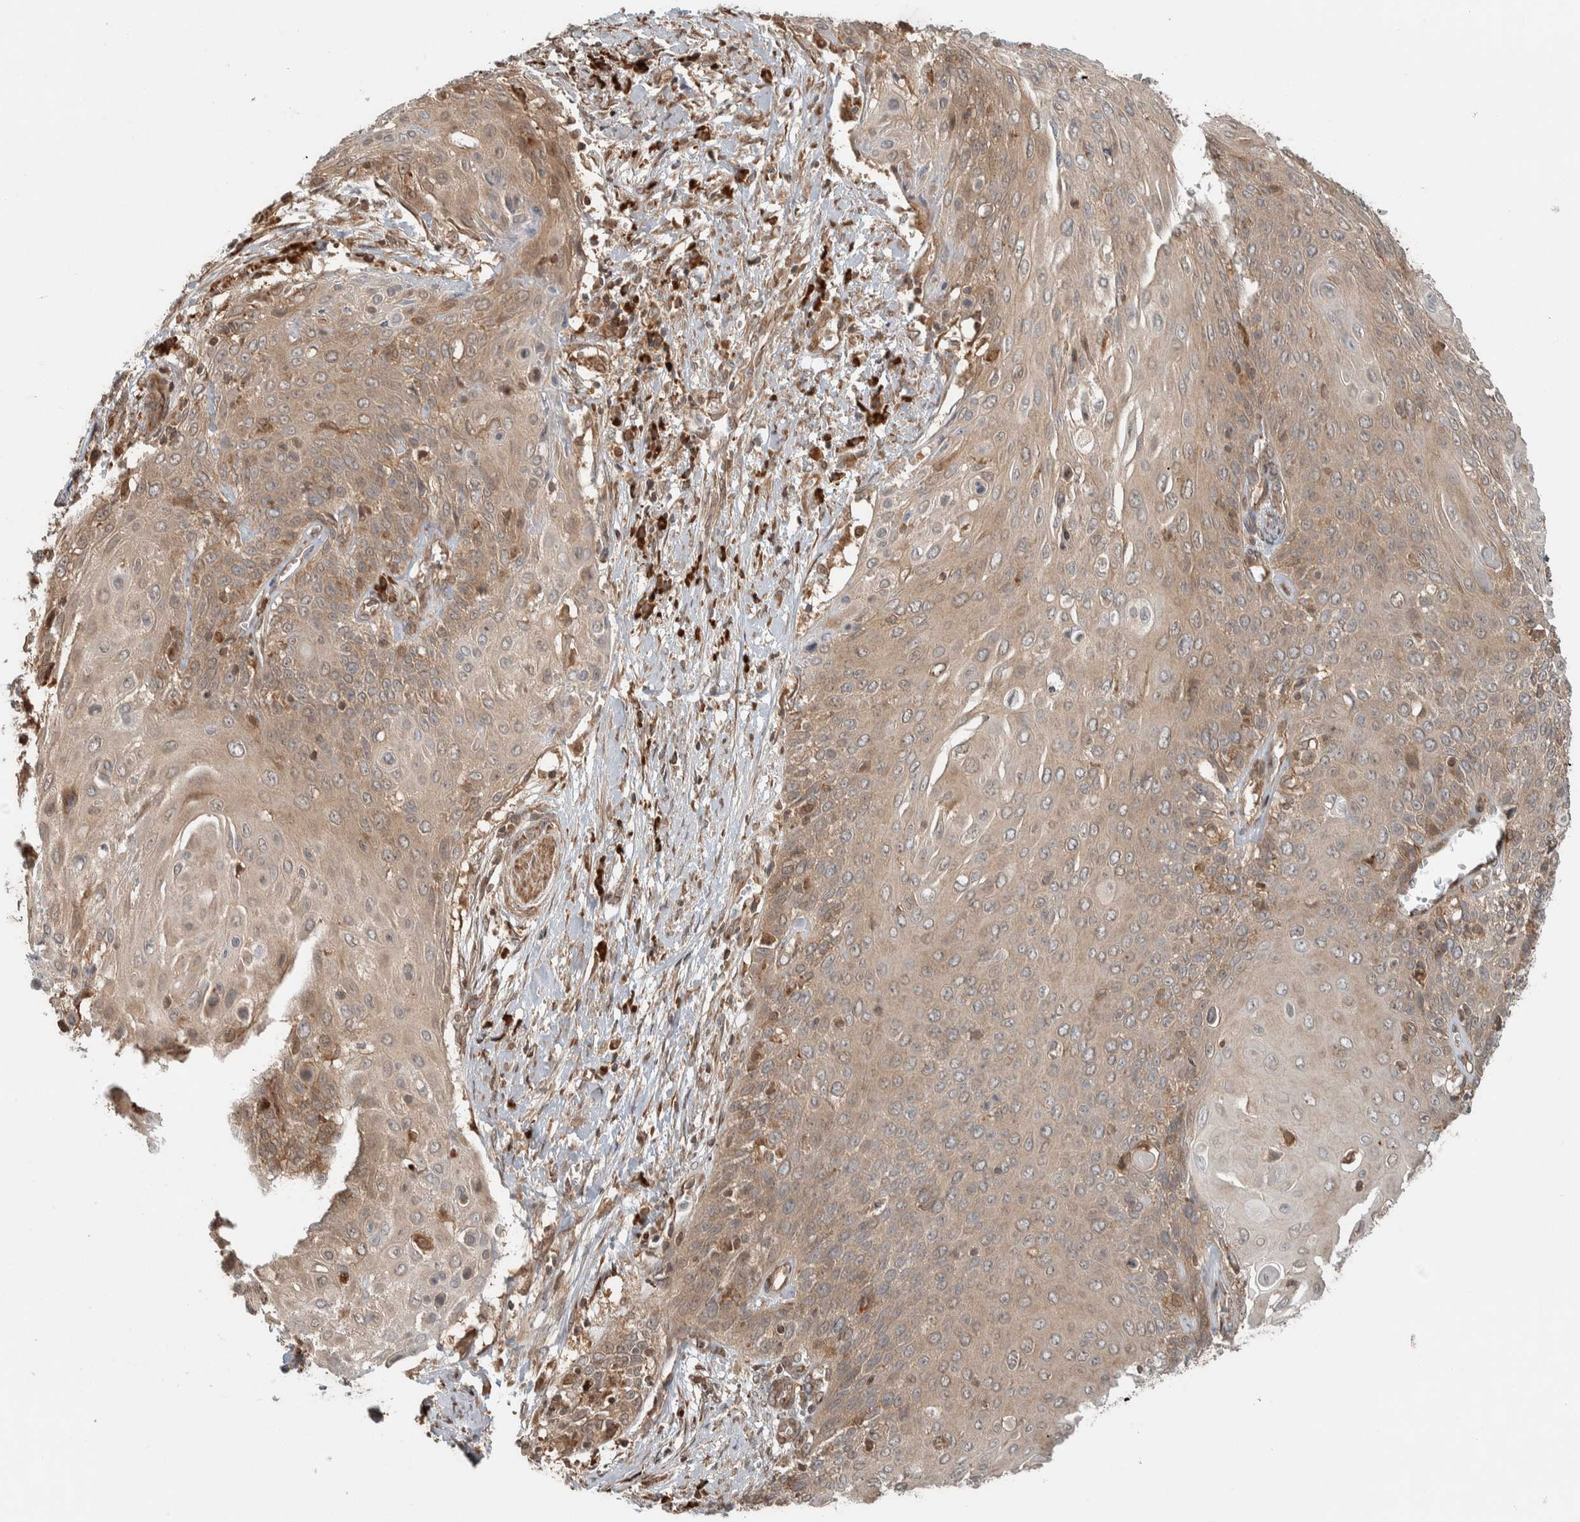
{"staining": {"intensity": "weak", "quantity": ">75%", "location": "cytoplasmic/membranous"}, "tissue": "cervical cancer", "cell_type": "Tumor cells", "image_type": "cancer", "snomed": [{"axis": "morphology", "description": "Squamous cell carcinoma, NOS"}, {"axis": "topography", "description": "Cervix"}], "caption": "Approximately >75% of tumor cells in cervical cancer display weak cytoplasmic/membranous protein positivity as visualized by brown immunohistochemical staining.", "gene": "CNTROB", "patient": {"sex": "female", "age": 39}}